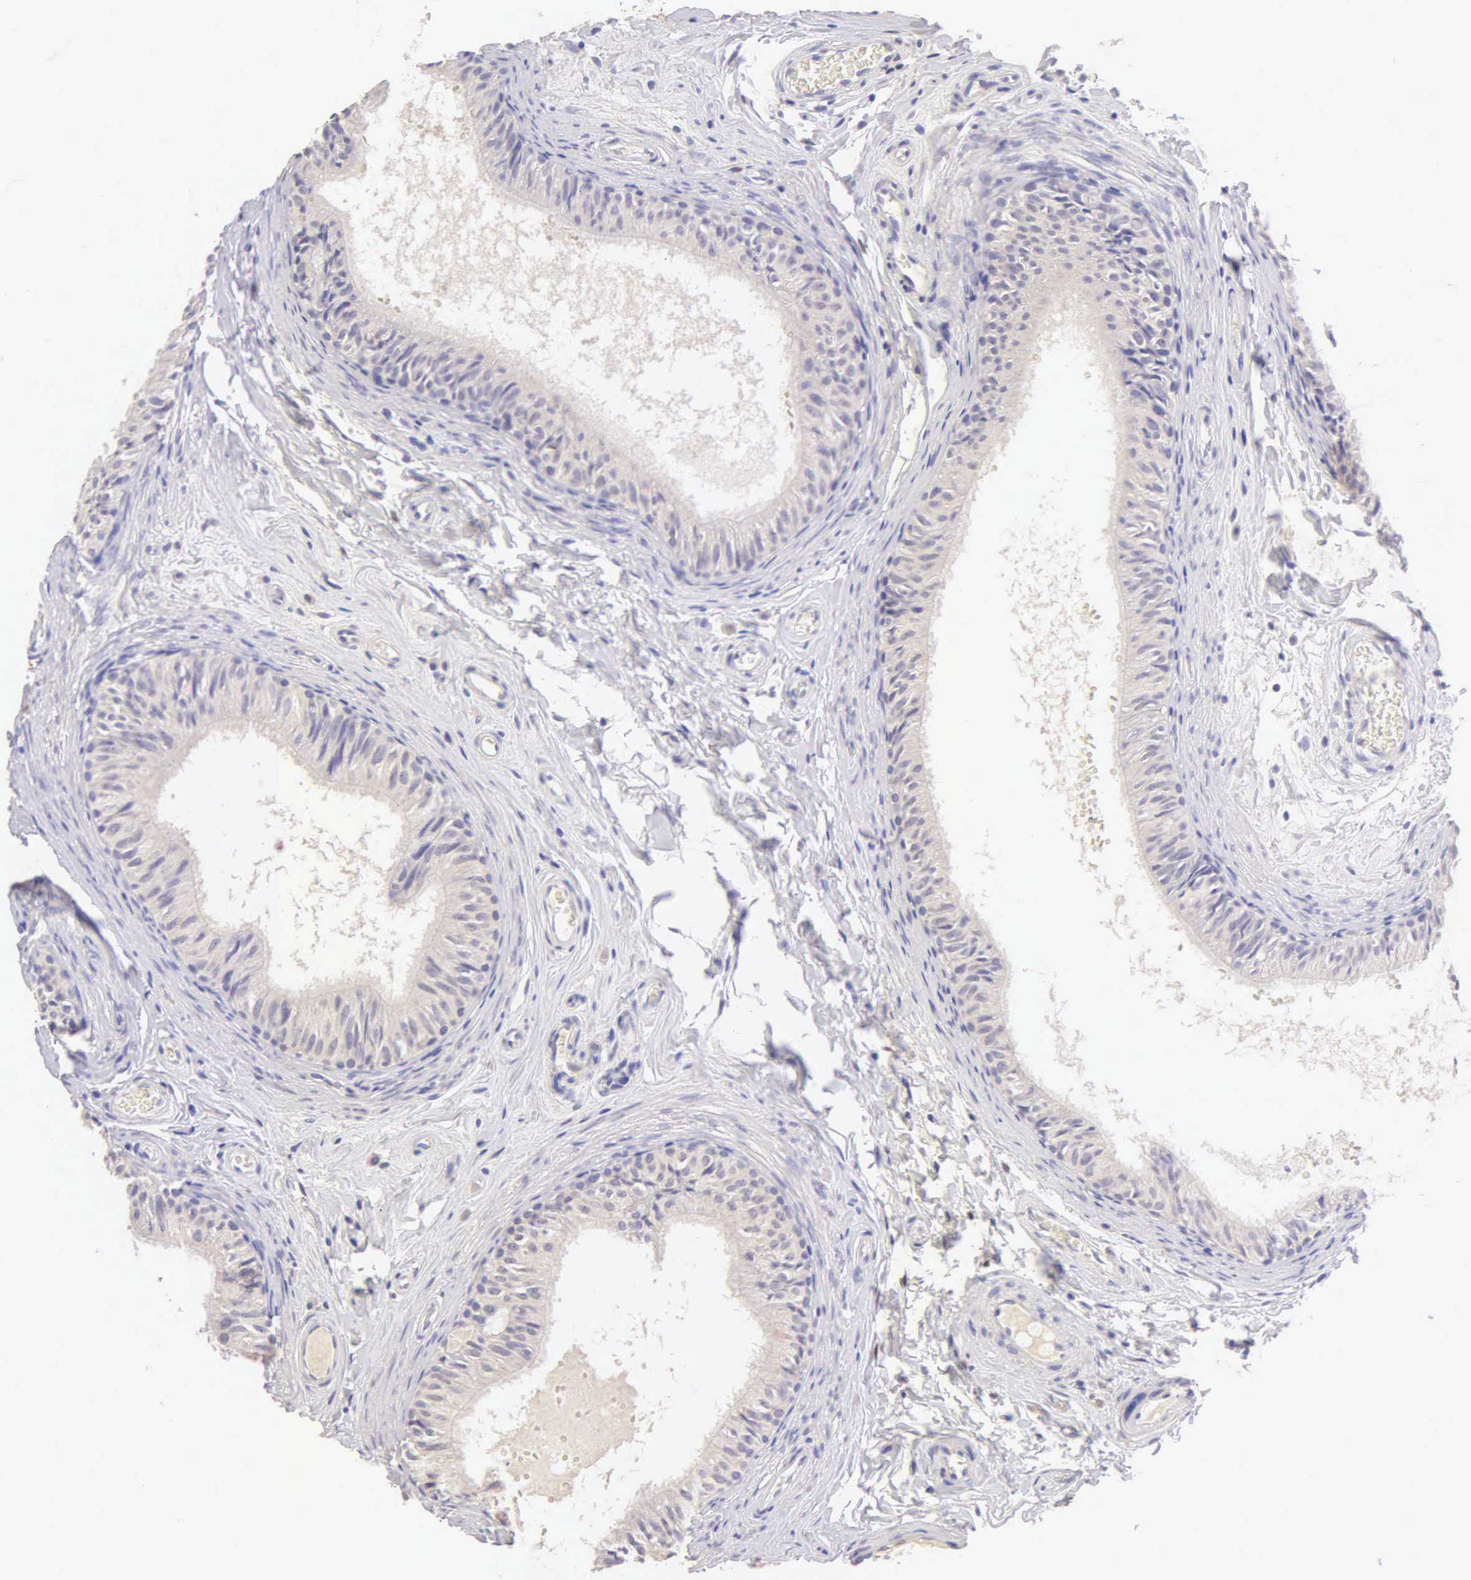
{"staining": {"intensity": "negative", "quantity": "none", "location": "none"}, "tissue": "epididymis", "cell_type": "Glandular cells", "image_type": "normal", "snomed": [{"axis": "morphology", "description": "Normal tissue, NOS"}, {"axis": "topography", "description": "Epididymis"}], "caption": "Protein analysis of unremarkable epididymis exhibits no significant expression in glandular cells.", "gene": "ESR1", "patient": {"sex": "male", "age": 23}}